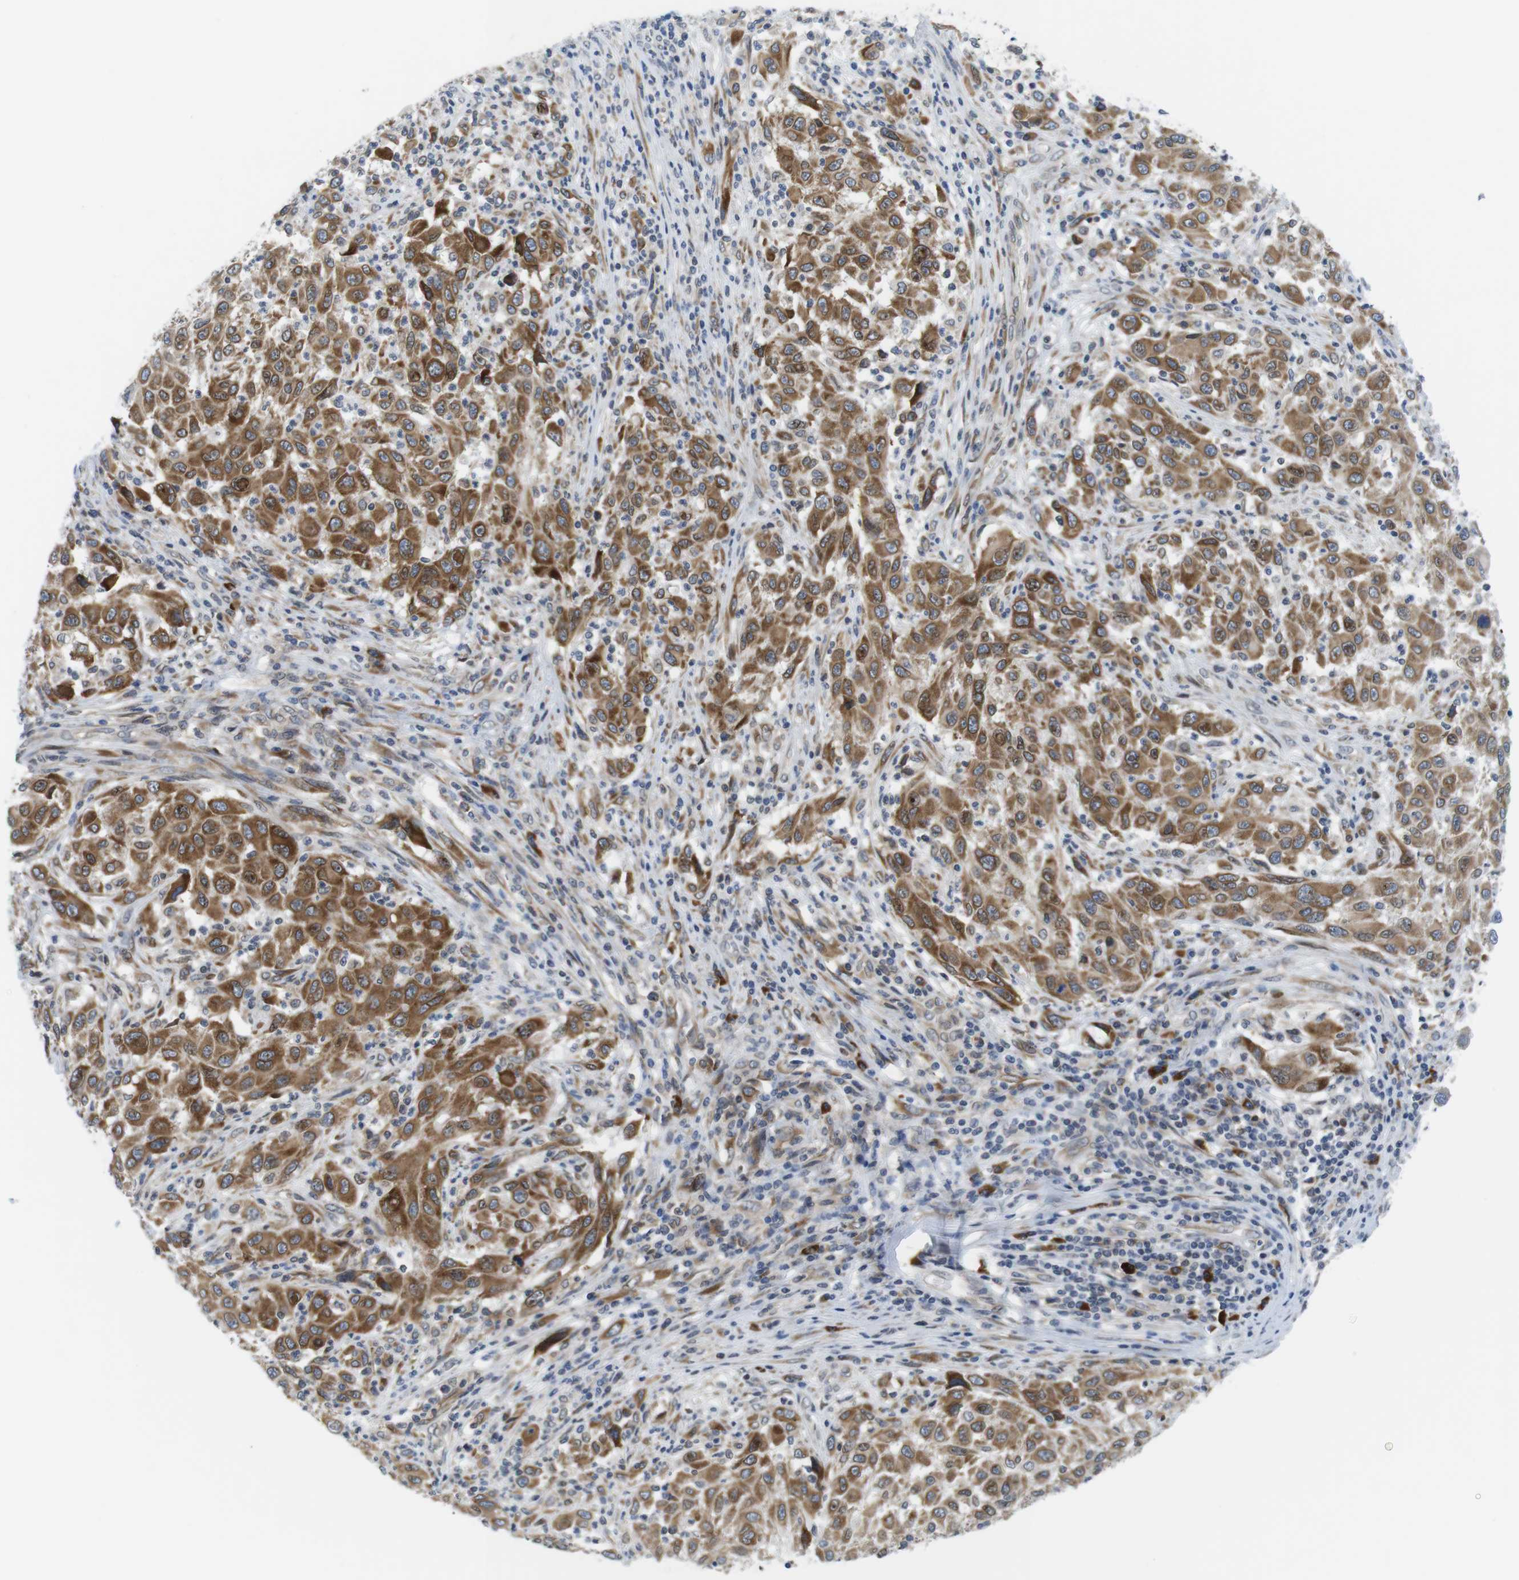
{"staining": {"intensity": "moderate", "quantity": ">75%", "location": "cytoplasmic/membranous"}, "tissue": "melanoma", "cell_type": "Tumor cells", "image_type": "cancer", "snomed": [{"axis": "morphology", "description": "Malignant melanoma, Metastatic site"}, {"axis": "topography", "description": "Lymph node"}], "caption": "Melanoma stained with a protein marker demonstrates moderate staining in tumor cells.", "gene": "ERGIC3", "patient": {"sex": "male", "age": 61}}